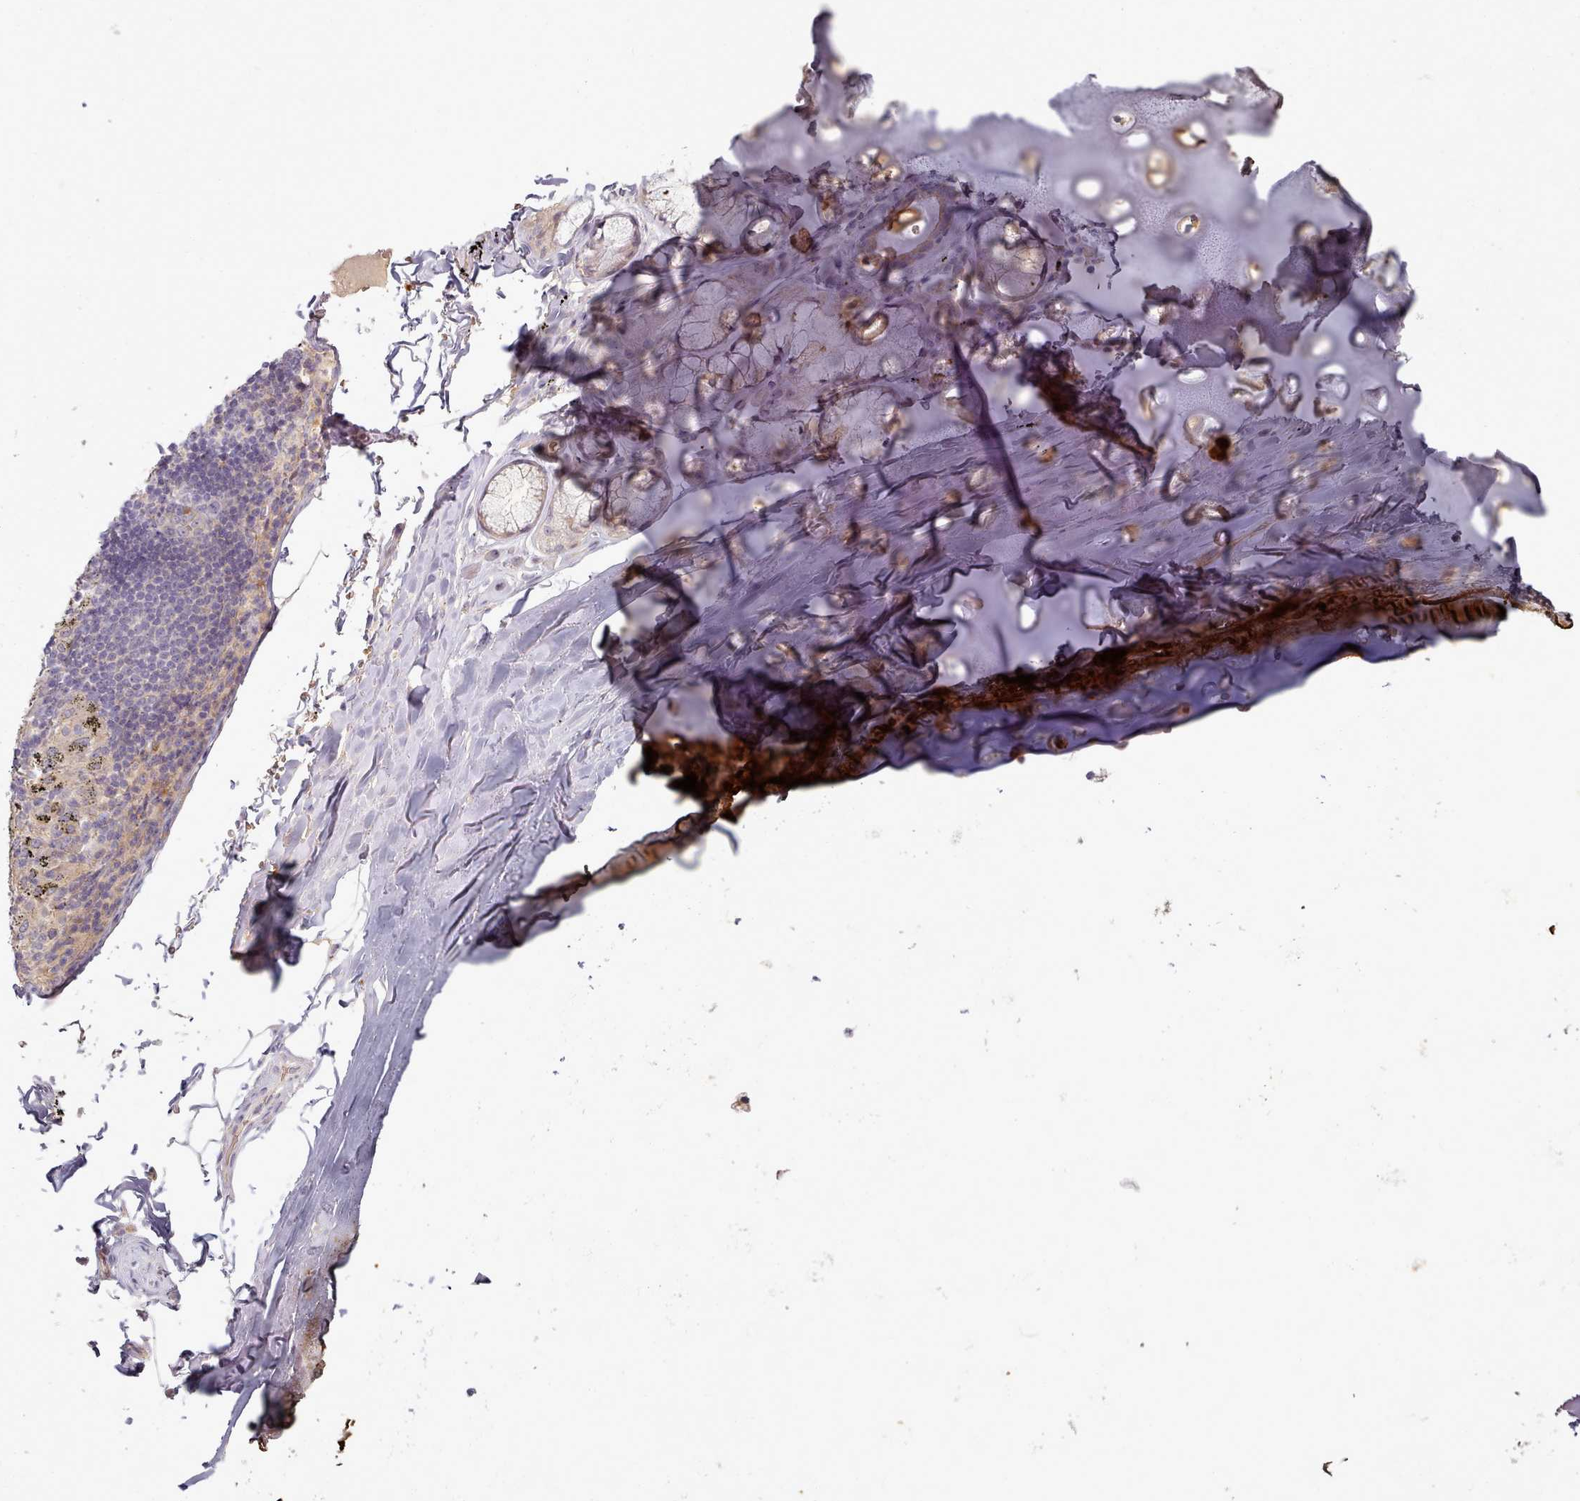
{"staining": {"intensity": "negative", "quantity": "none", "location": "none"}, "tissue": "adipose tissue", "cell_type": "Adipocytes", "image_type": "normal", "snomed": [{"axis": "morphology", "description": "Normal tissue, NOS"}, {"axis": "topography", "description": "Lymph node"}, {"axis": "topography", "description": "Bronchus"}], "caption": "DAB immunohistochemical staining of normal human adipose tissue reveals no significant staining in adipocytes.", "gene": "C1QTNF5", "patient": {"sex": "male", "age": 63}}